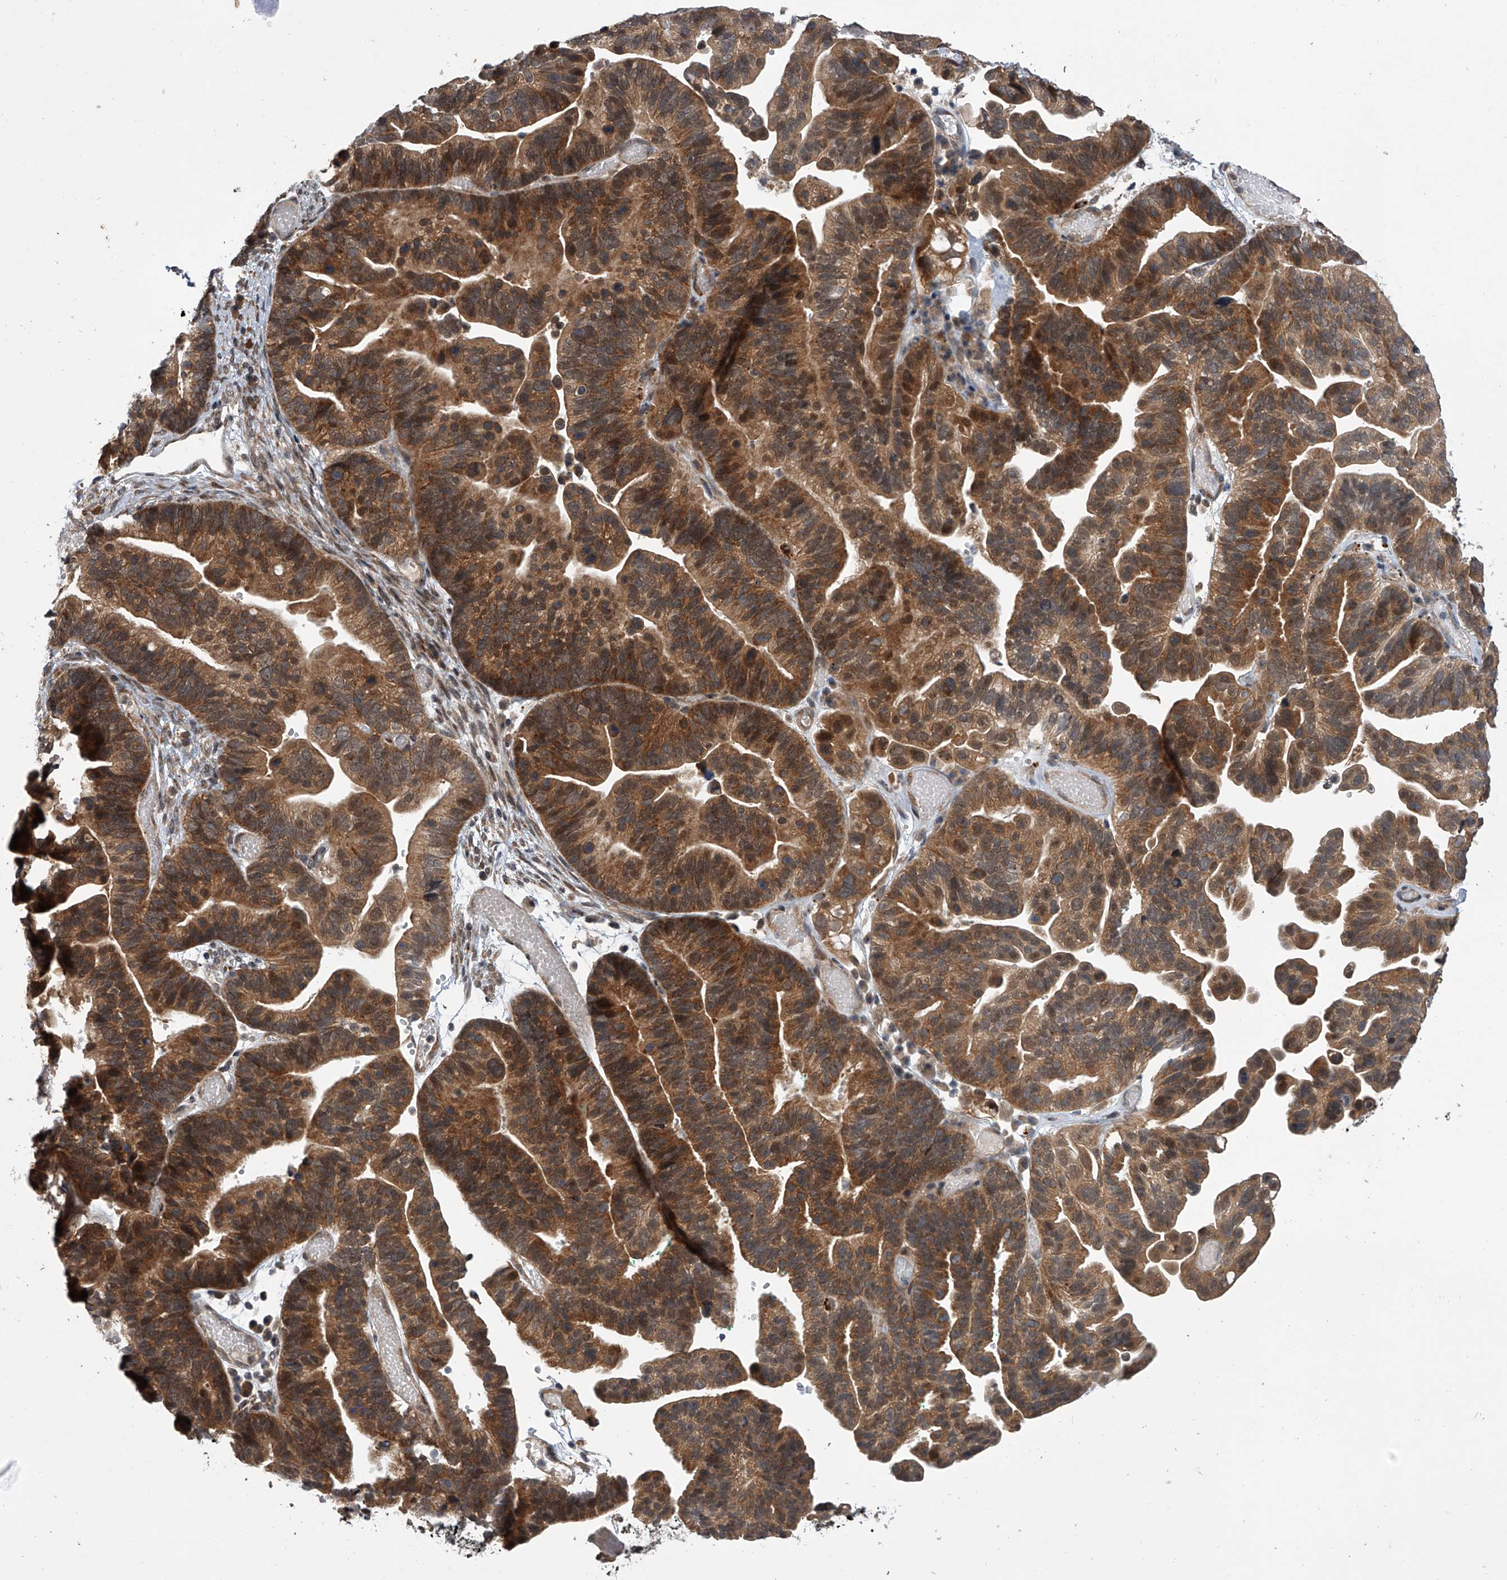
{"staining": {"intensity": "moderate", "quantity": ">75%", "location": "cytoplasmic/membranous"}, "tissue": "ovarian cancer", "cell_type": "Tumor cells", "image_type": "cancer", "snomed": [{"axis": "morphology", "description": "Cystadenocarcinoma, serous, NOS"}, {"axis": "topography", "description": "Ovary"}], "caption": "Human ovarian serous cystadenocarcinoma stained with a brown dye displays moderate cytoplasmic/membranous positive positivity in approximately >75% of tumor cells.", "gene": "GEMIN8", "patient": {"sex": "female", "age": 56}}